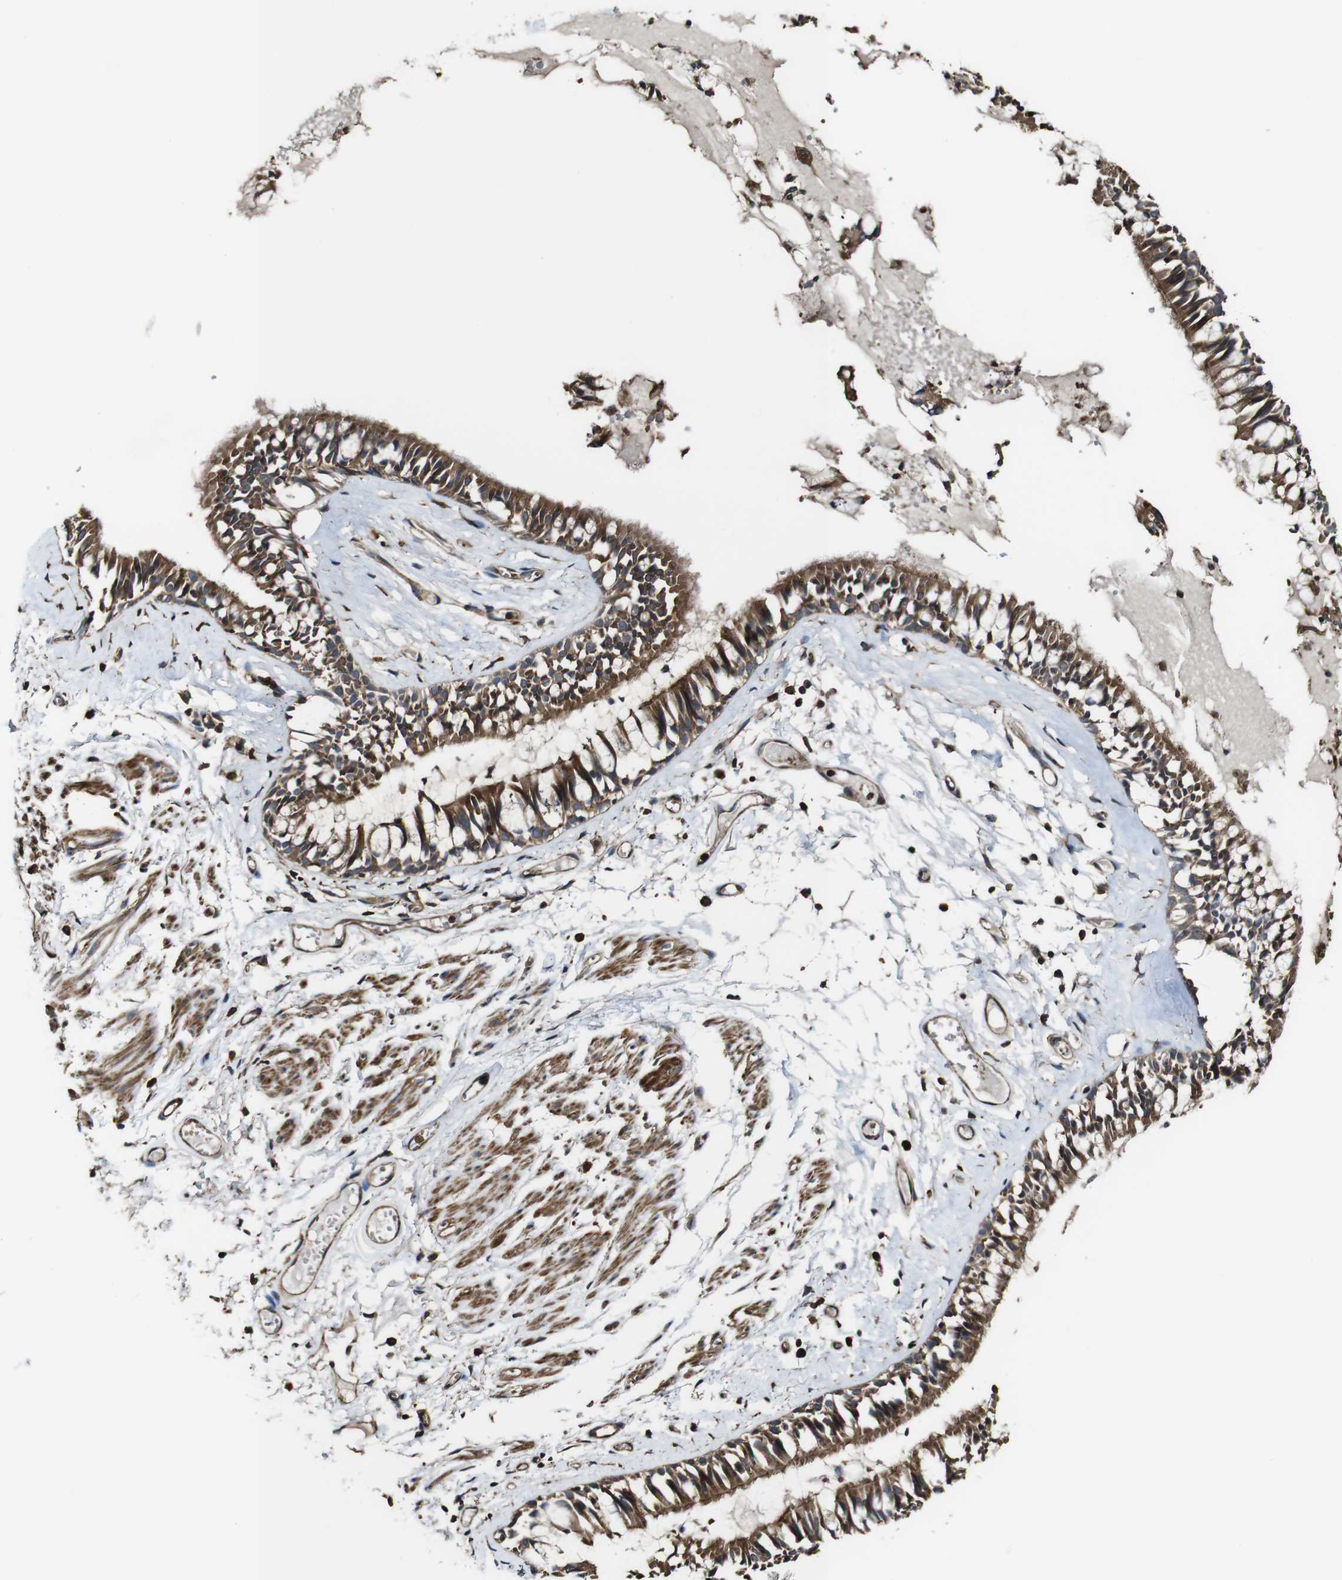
{"staining": {"intensity": "strong", "quantity": ">75%", "location": "cytoplasmic/membranous"}, "tissue": "bronchus", "cell_type": "Respiratory epithelial cells", "image_type": "normal", "snomed": [{"axis": "morphology", "description": "Normal tissue, NOS"}, {"axis": "morphology", "description": "Inflammation, NOS"}, {"axis": "topography", "description": "Cartilage tissue"}, {"axis": "topography", "description": "Lung"}], "caption": "Respiratory epithelial cells exhibit strong cytoplasmic/membranous staining in approximately >75% of cells in normal bronchus.", "gene": "TNIK", "patient": {"sex": "male", "age": 71}}